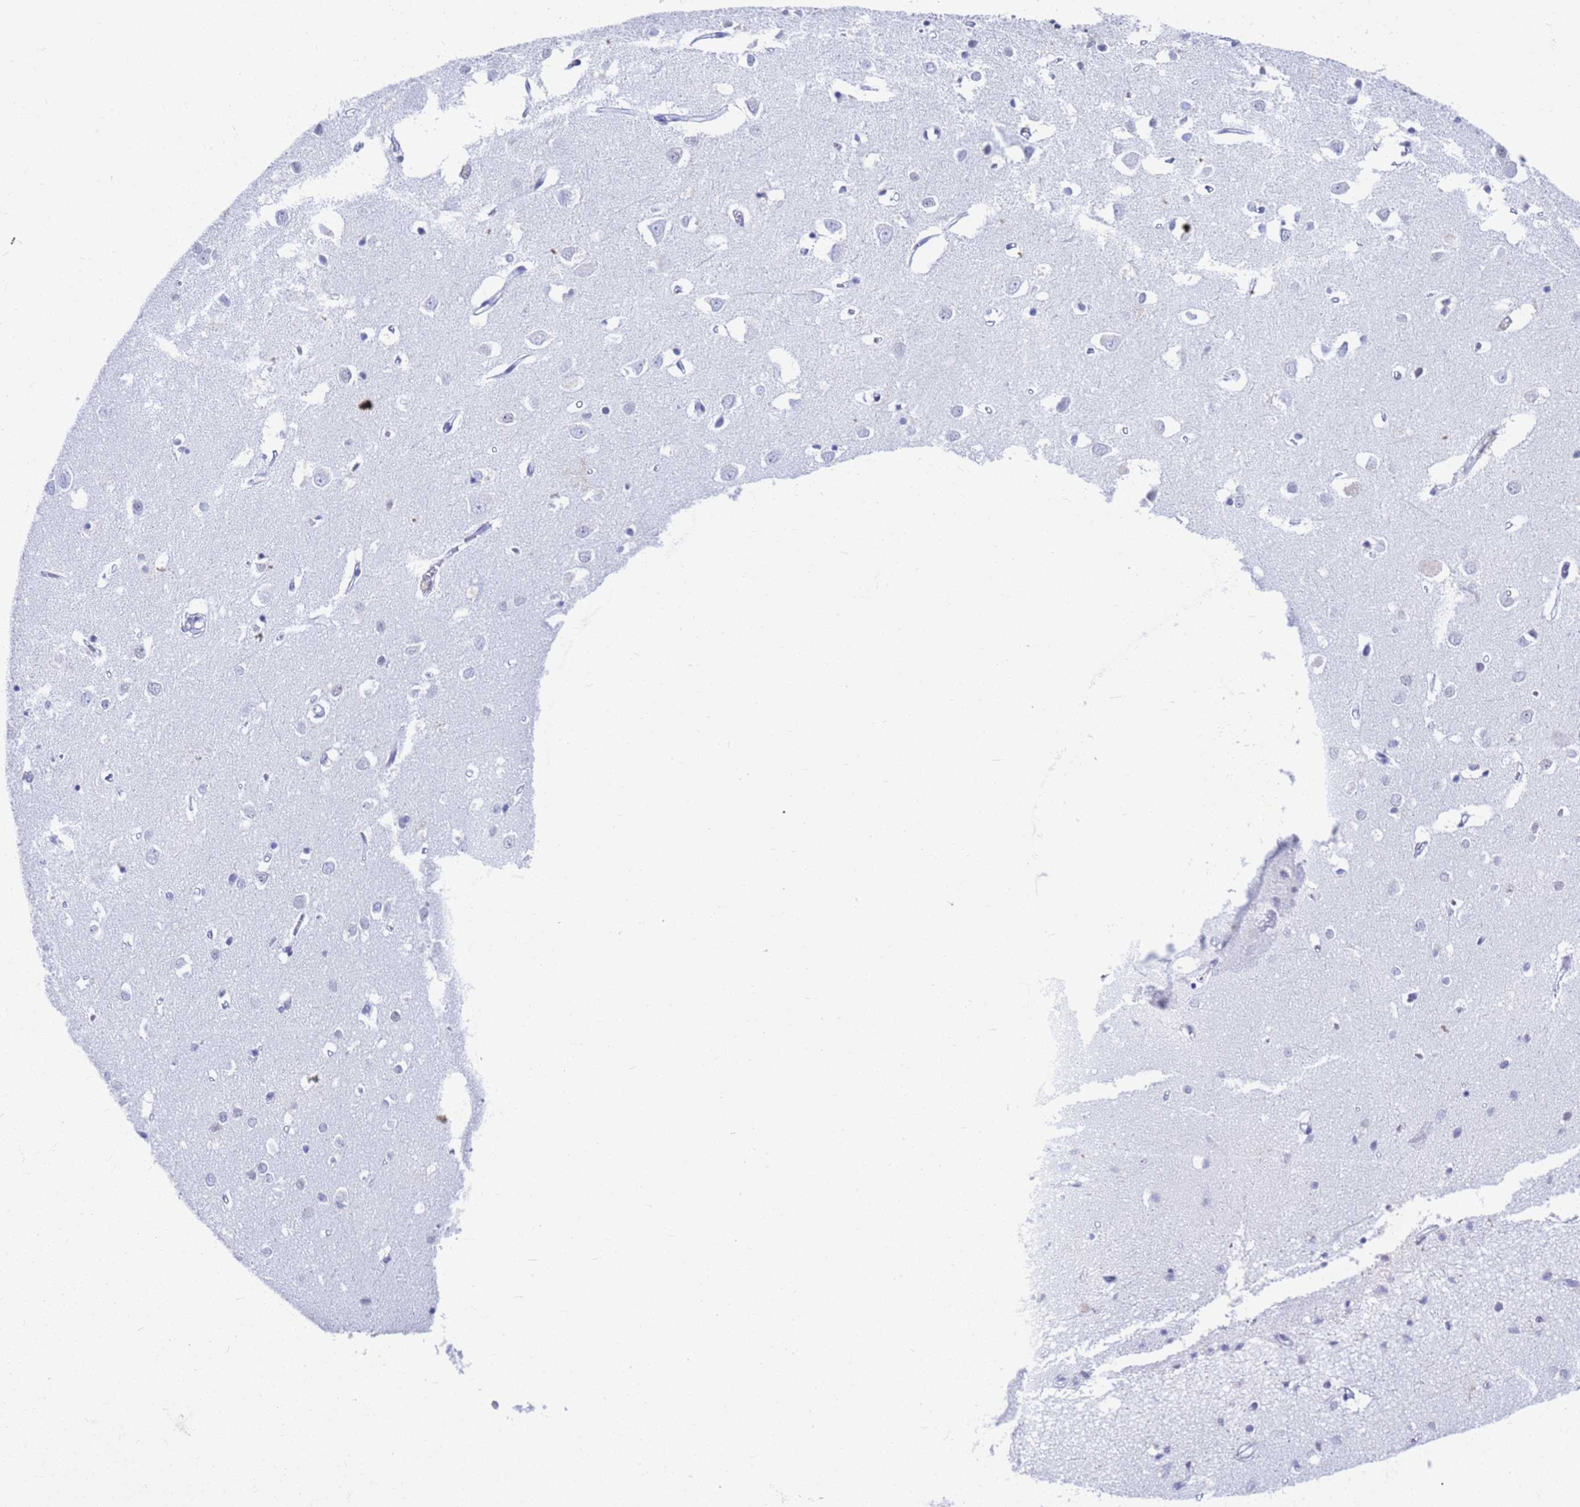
{"staining": {"intensity": "negative", "quantity": "none", "location": "none"}, "tissue": "cerebral cortex", "cell_type": "Endothelial cells", "image_type": "normal", "snomed": [{"axis": "morphology", "description": "Normal tissue, NOS"}, {"axis": "topography", "description": "Cerebral cortex"}], "caption": "Endothelial cells show no significant protein positivity in unremarkable cerebral cortex. (DAB (3,3'-diaminobenzidine) immunohistochemistry (IHC) with hematoxylin counter stain).", "gene": "SLC7A9", "patient": {"sex": "female", "age": 64}}